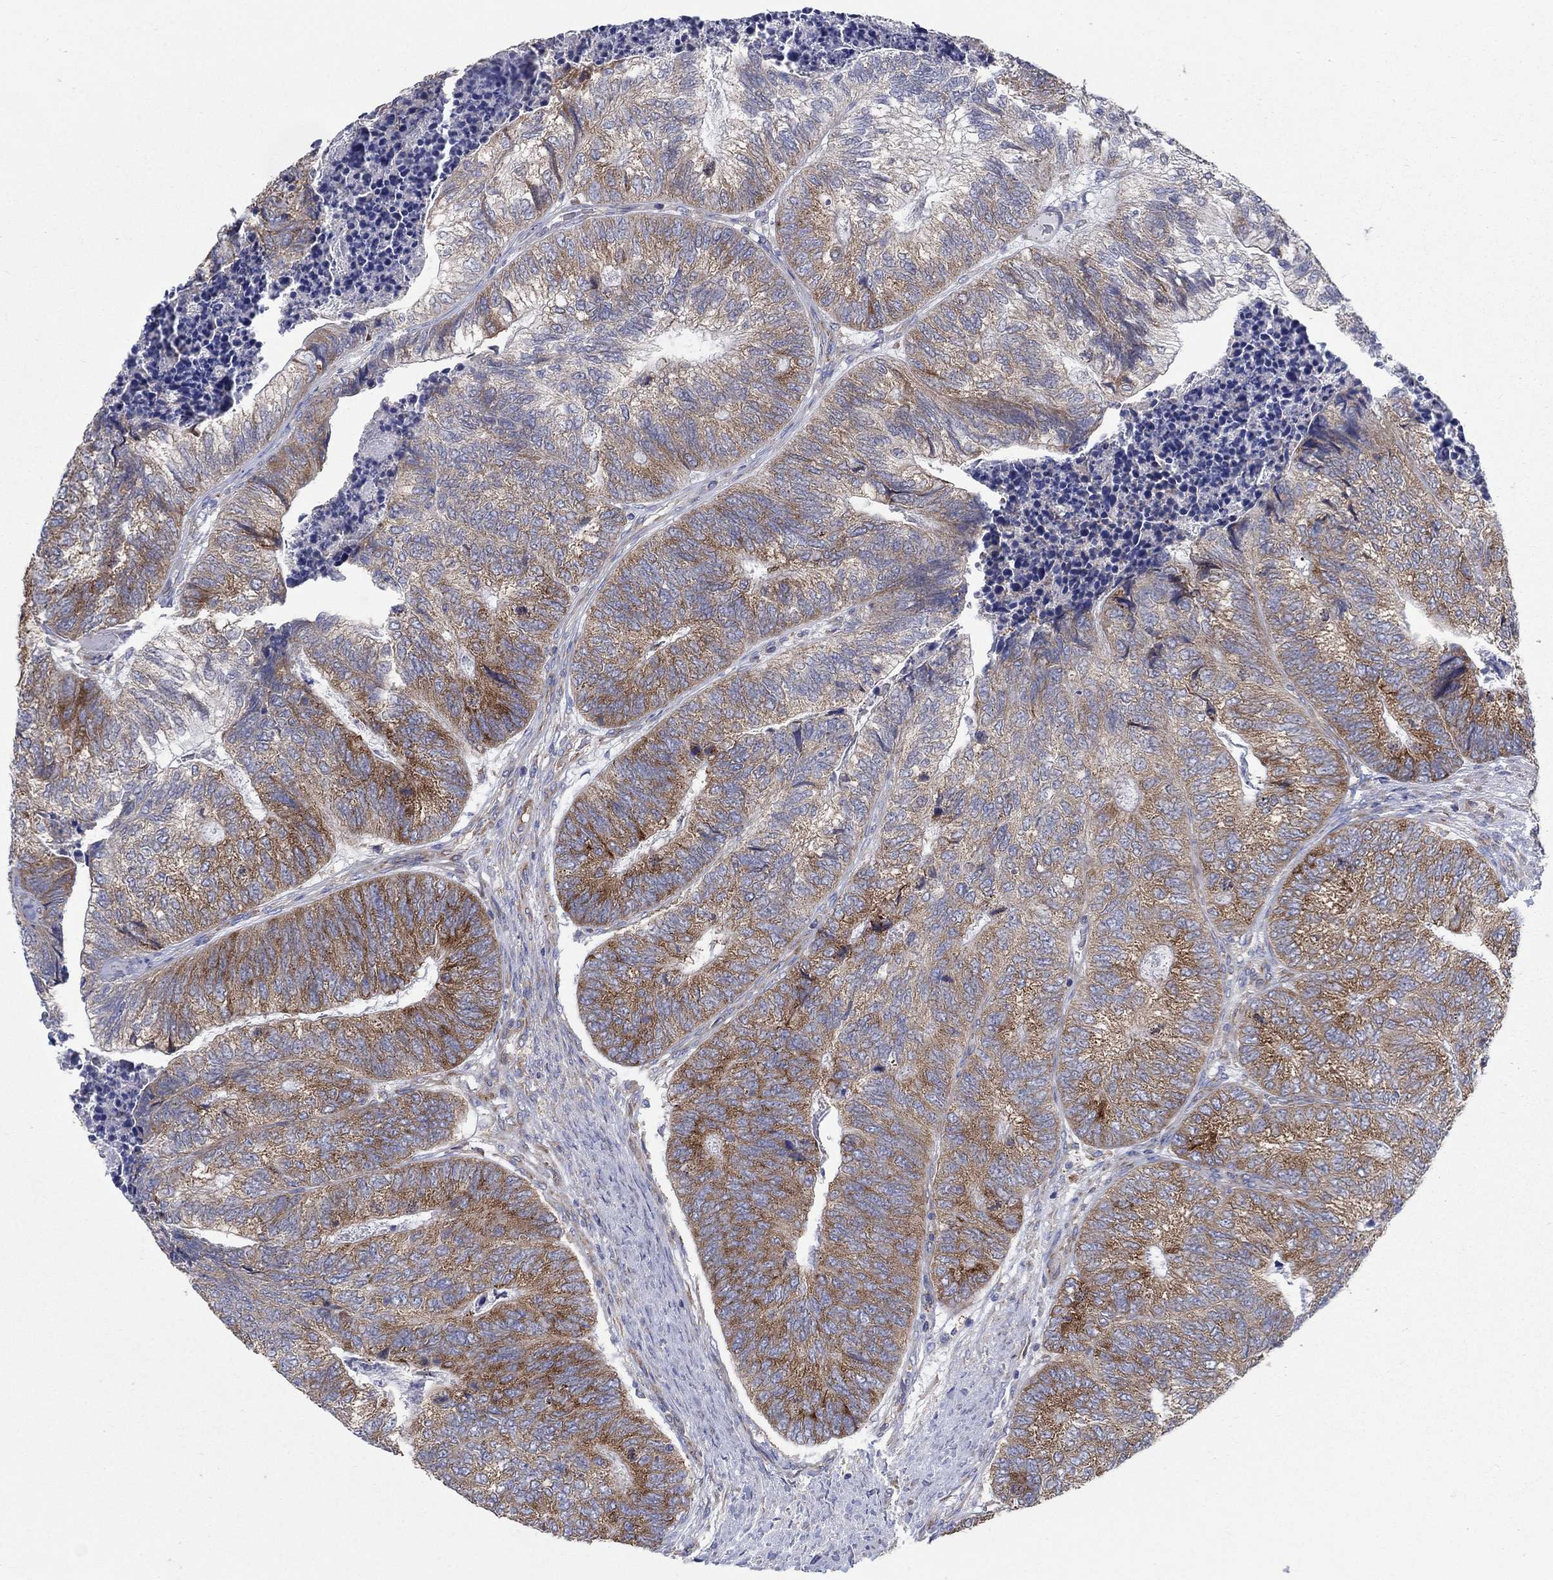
{"staining": {"intensity": "strong", "quantity": "<25%", "location": "cytoplasmic/membranous"}, "tissue": "colorectal cancer", "cell_type": "Tumor cells", "image_type": "cancer", "snomed": [{"axis": "morphology", "description": "Adenocarcinoma, NOS"}, {"axis": "topography", "description": "Colon"}], "caption": "Immunohistochemical staining of human colorectal cancer (adenocarcinoma) shows medium levels of strong cytoplasmic/membranous protein expression in about <25% of tumor cells.", "gene": "TMEM59", "patient": {"sex": "female", "age": 67}}